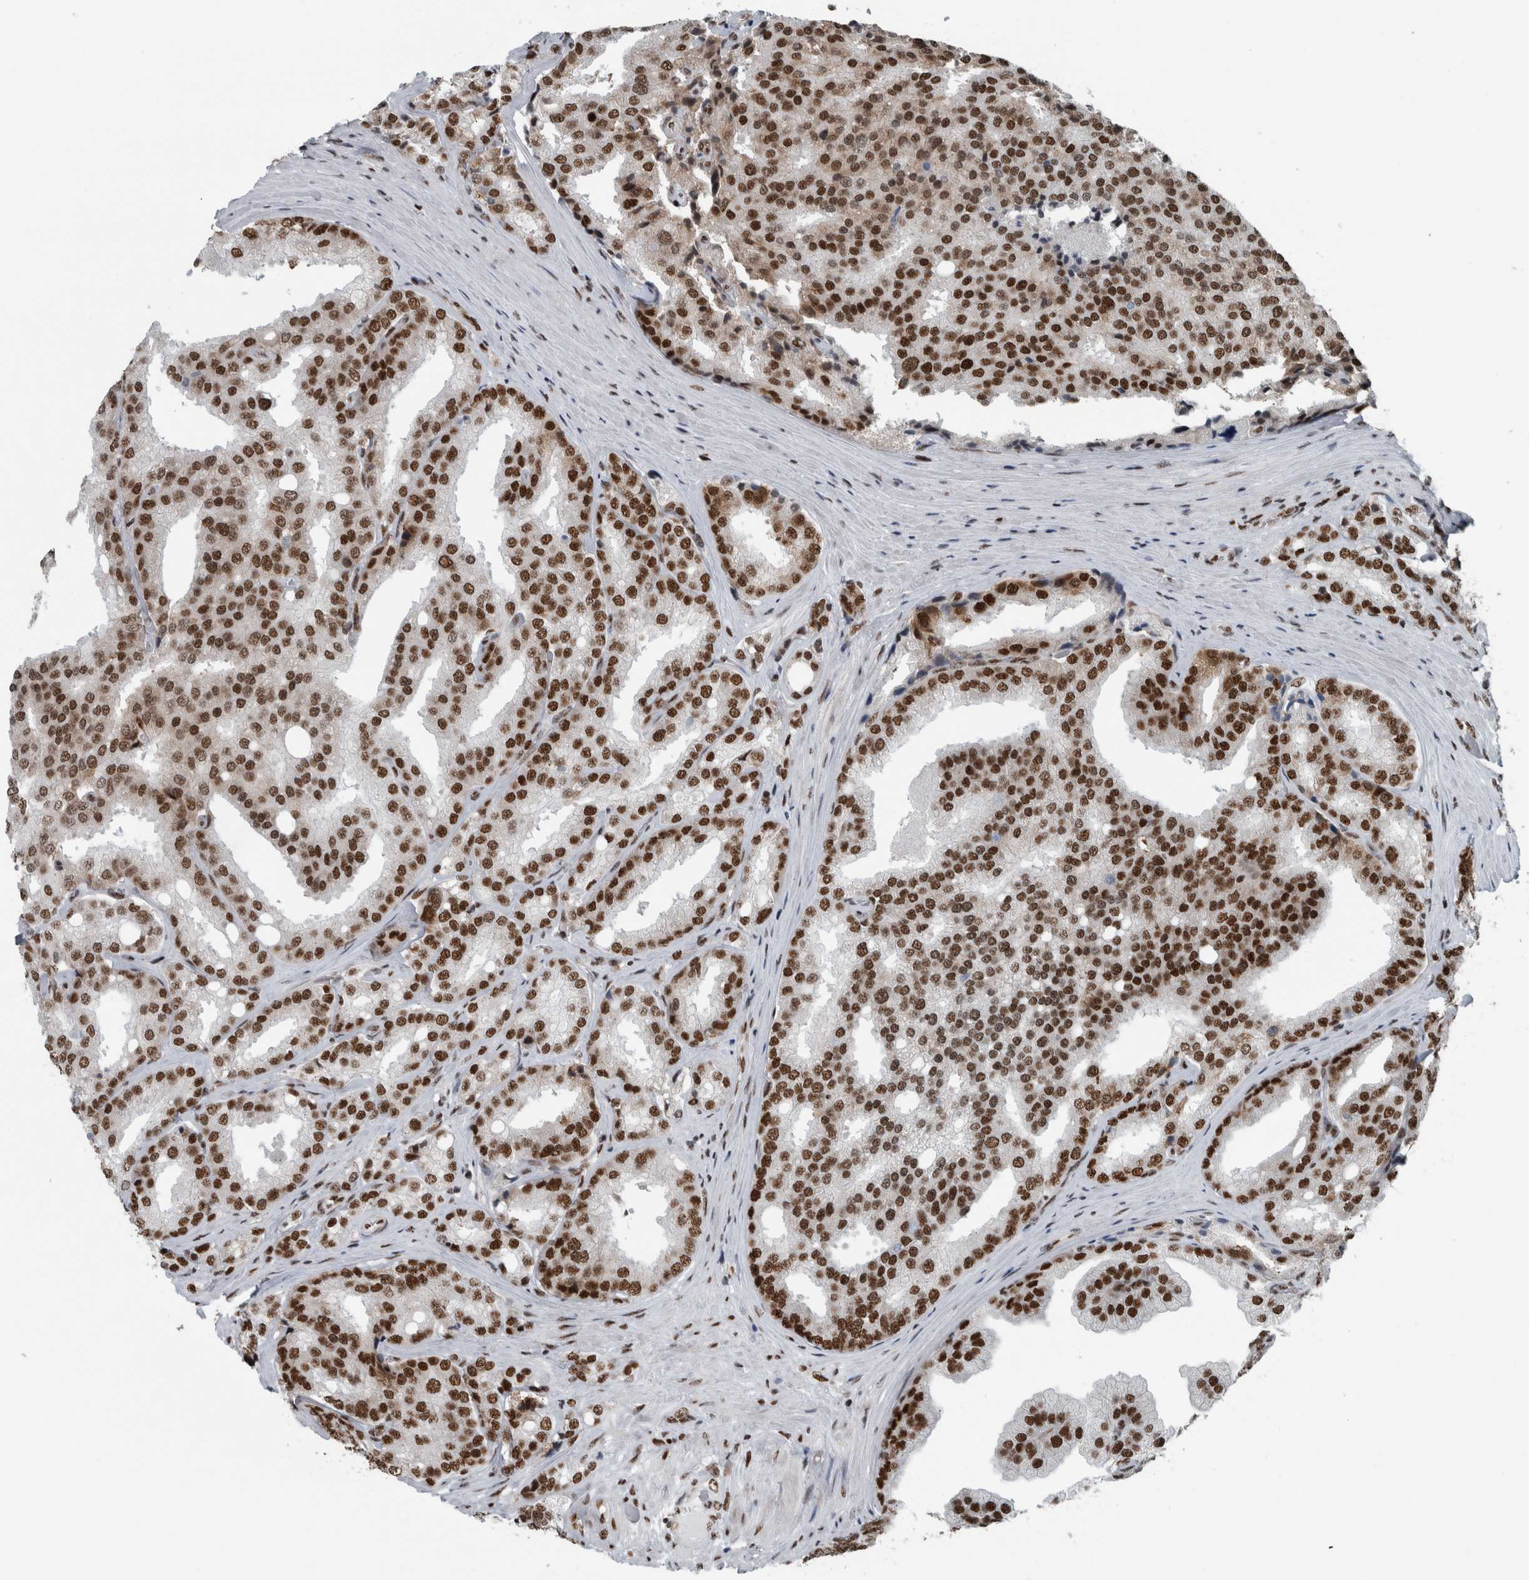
{"staining": {"intensity": "strong", "quantity": ">75%", "location": "nuclear"}, "tissue": "prostate cancer", "cell_type": "Tumor cells", "image_type": "cancer", "snomed": [{"axis": "morphology", "description": "Adenocarcinoma, High grade"}, {"axis": "topography", "description": "Prostate"}], "caption": "Immunohistochemistry (IHC) of human prostate cancer exhibits high levels of strong nuclear positivity in approximately >75% of tumor cells.", "gene": "DNMT3A", "patient": {"sex": "male", "age": 50}}